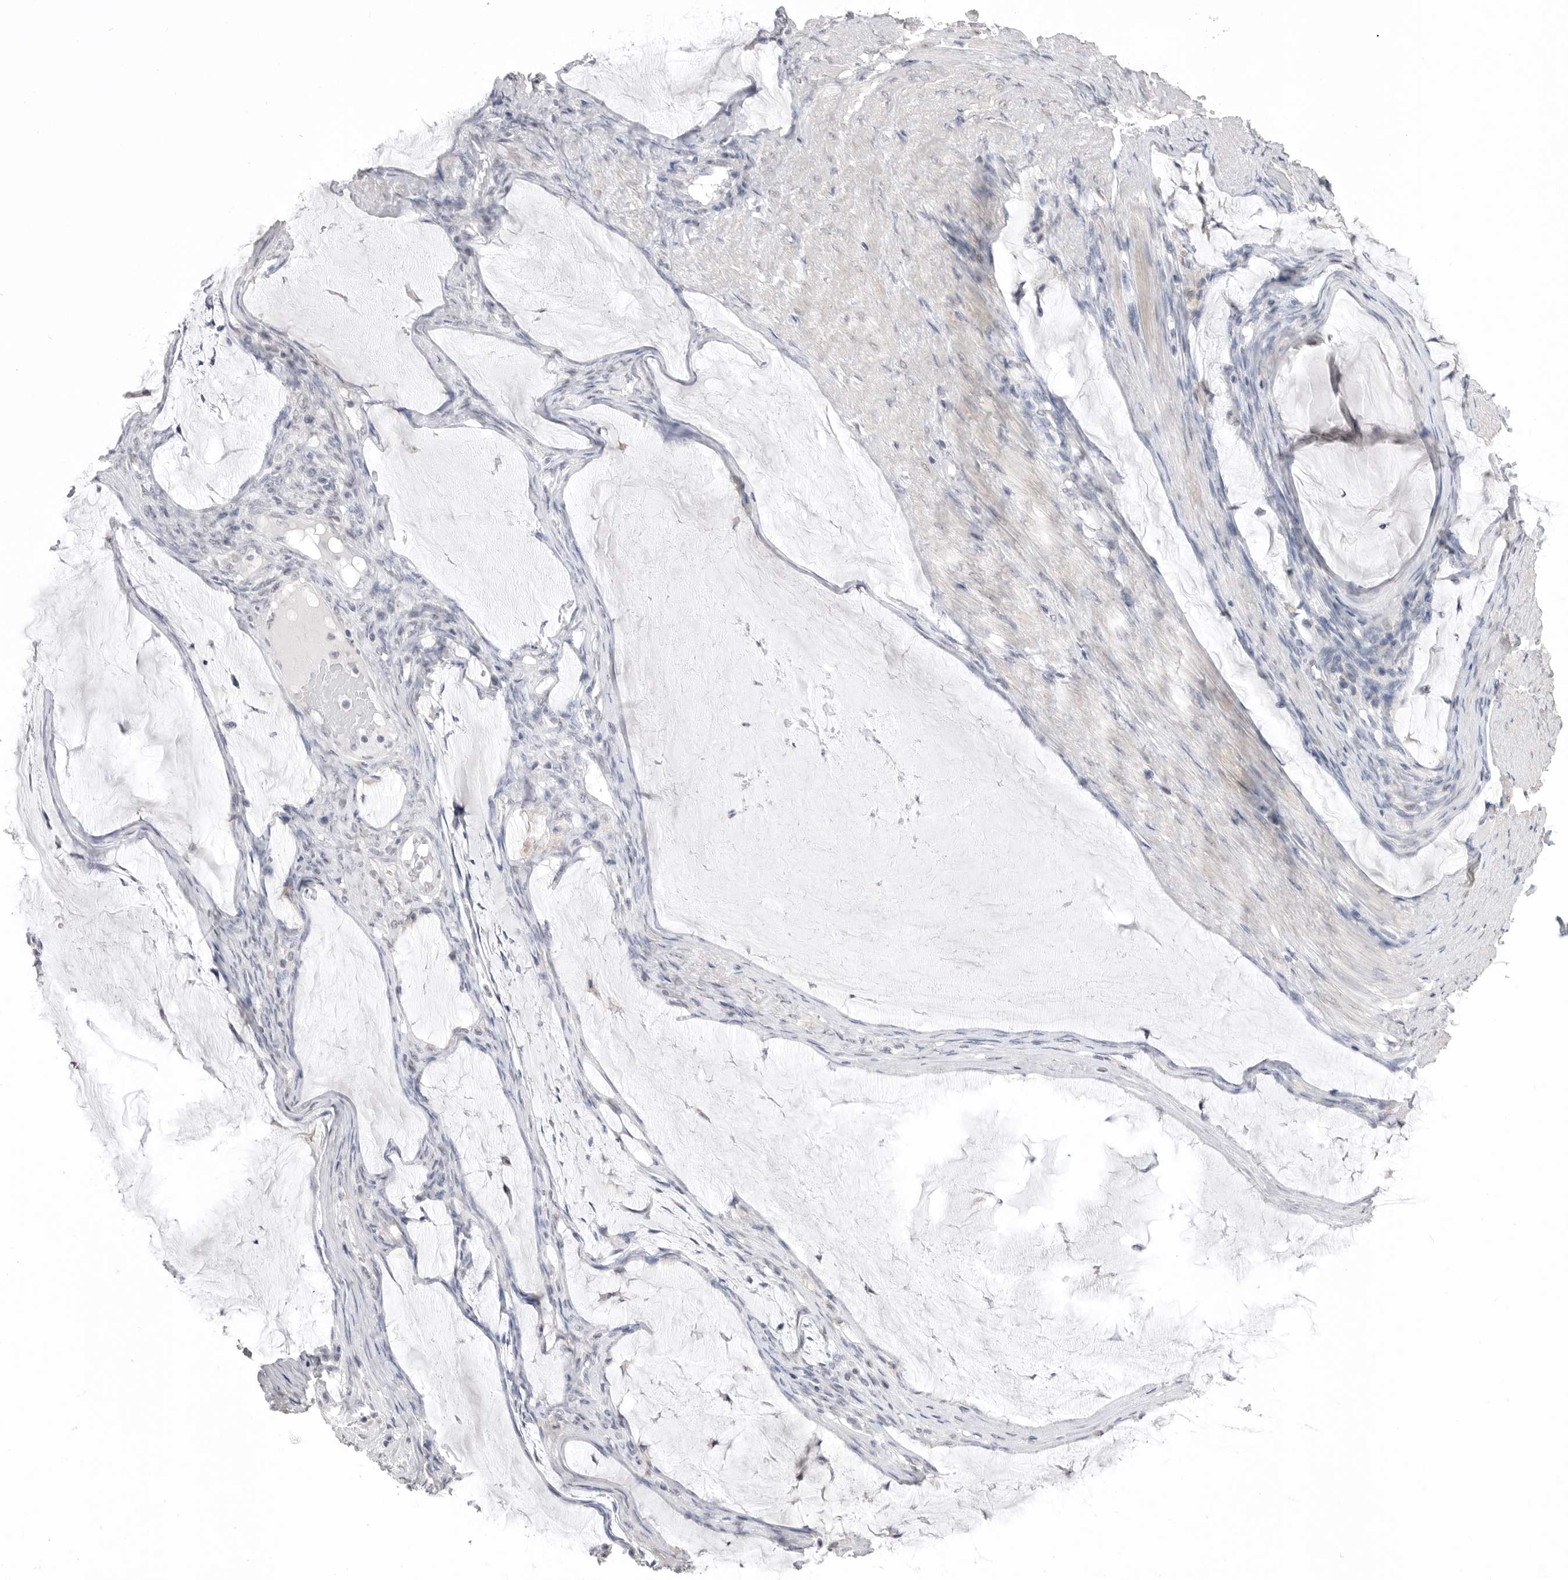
{"staining": {"intensity": "negative", "quantity": "none", "location": "none"}, "tissue": "ovarian cancer", "cell_type": "Tumor cells", "image_type": "cancer", "snomed": [{"axis": "morphology", "description": "Cystadenocarcinoma, mucinous, NOS"}, {"axis": "topography", "description": "Ovary"}], "caption": "A high-resolution micrograph shows IHC staining of ovarian mucinous cystadenocarcinoma, which exhibits no significant expression in tumor cells.", "gene": "ICAM5", "patient": {"sex": "female", "age": 61}}